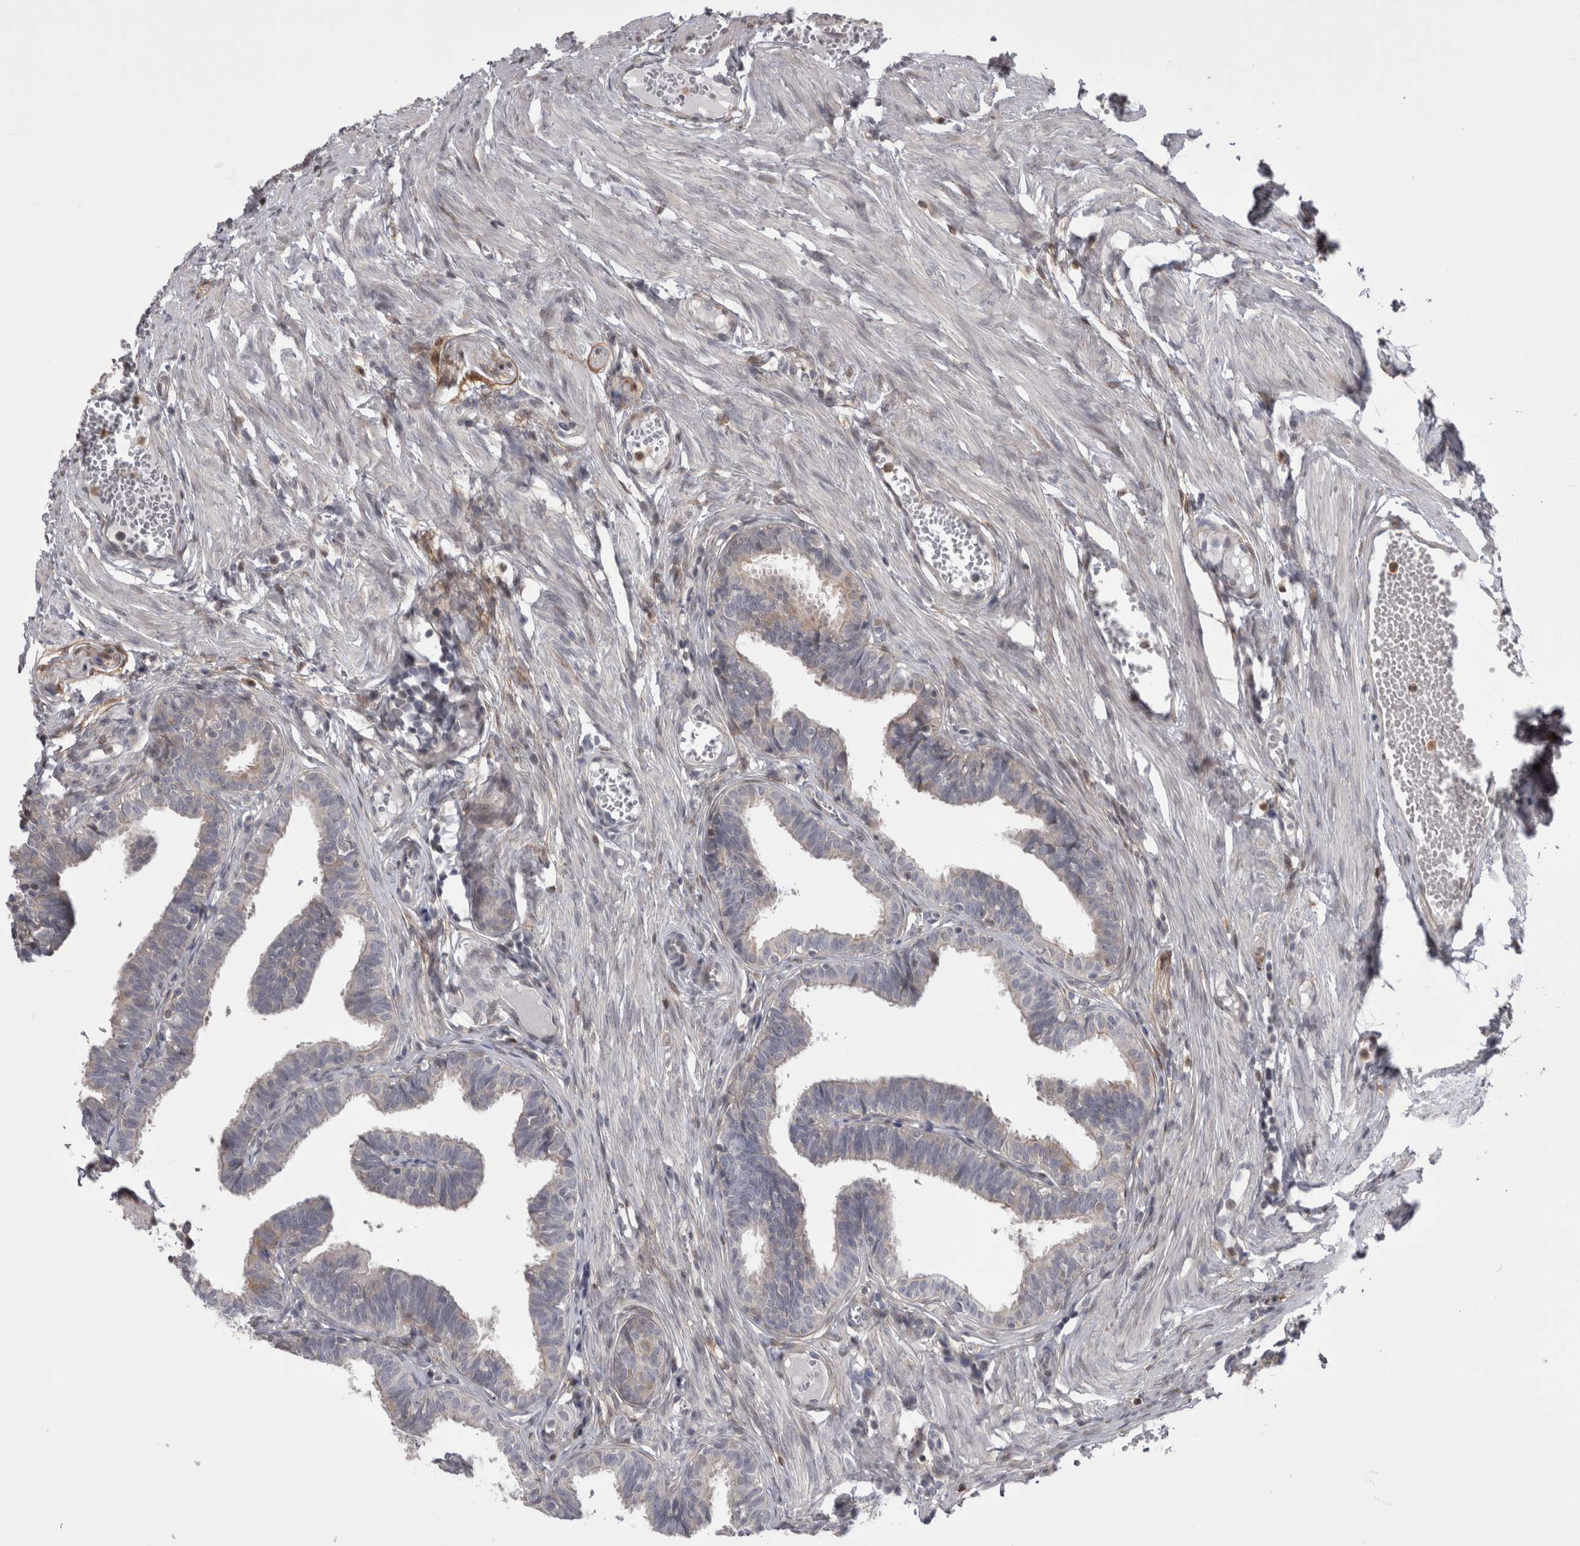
{"staining": {"intensity": "weak", "quantity": "<25%", "location": "cytoplasmic/membranous"}, "tissue": "fallopian tube", "cell_type": "Glandular cells", "image_type": "normal", "snomed": [{"axis": "morphology", "description": "Normal tissue, NOS"}, {"axis": "topography", "description": "Fallopian tube"}, {"axis": "topography", "description": "Ovary"}], "caption": "Immunohistochemical staining of benign human fallopian tube exhibits no significant staining in glandular cells.", "gene": "CHIC1", "patient": {"sex": "female", "age": 23}}